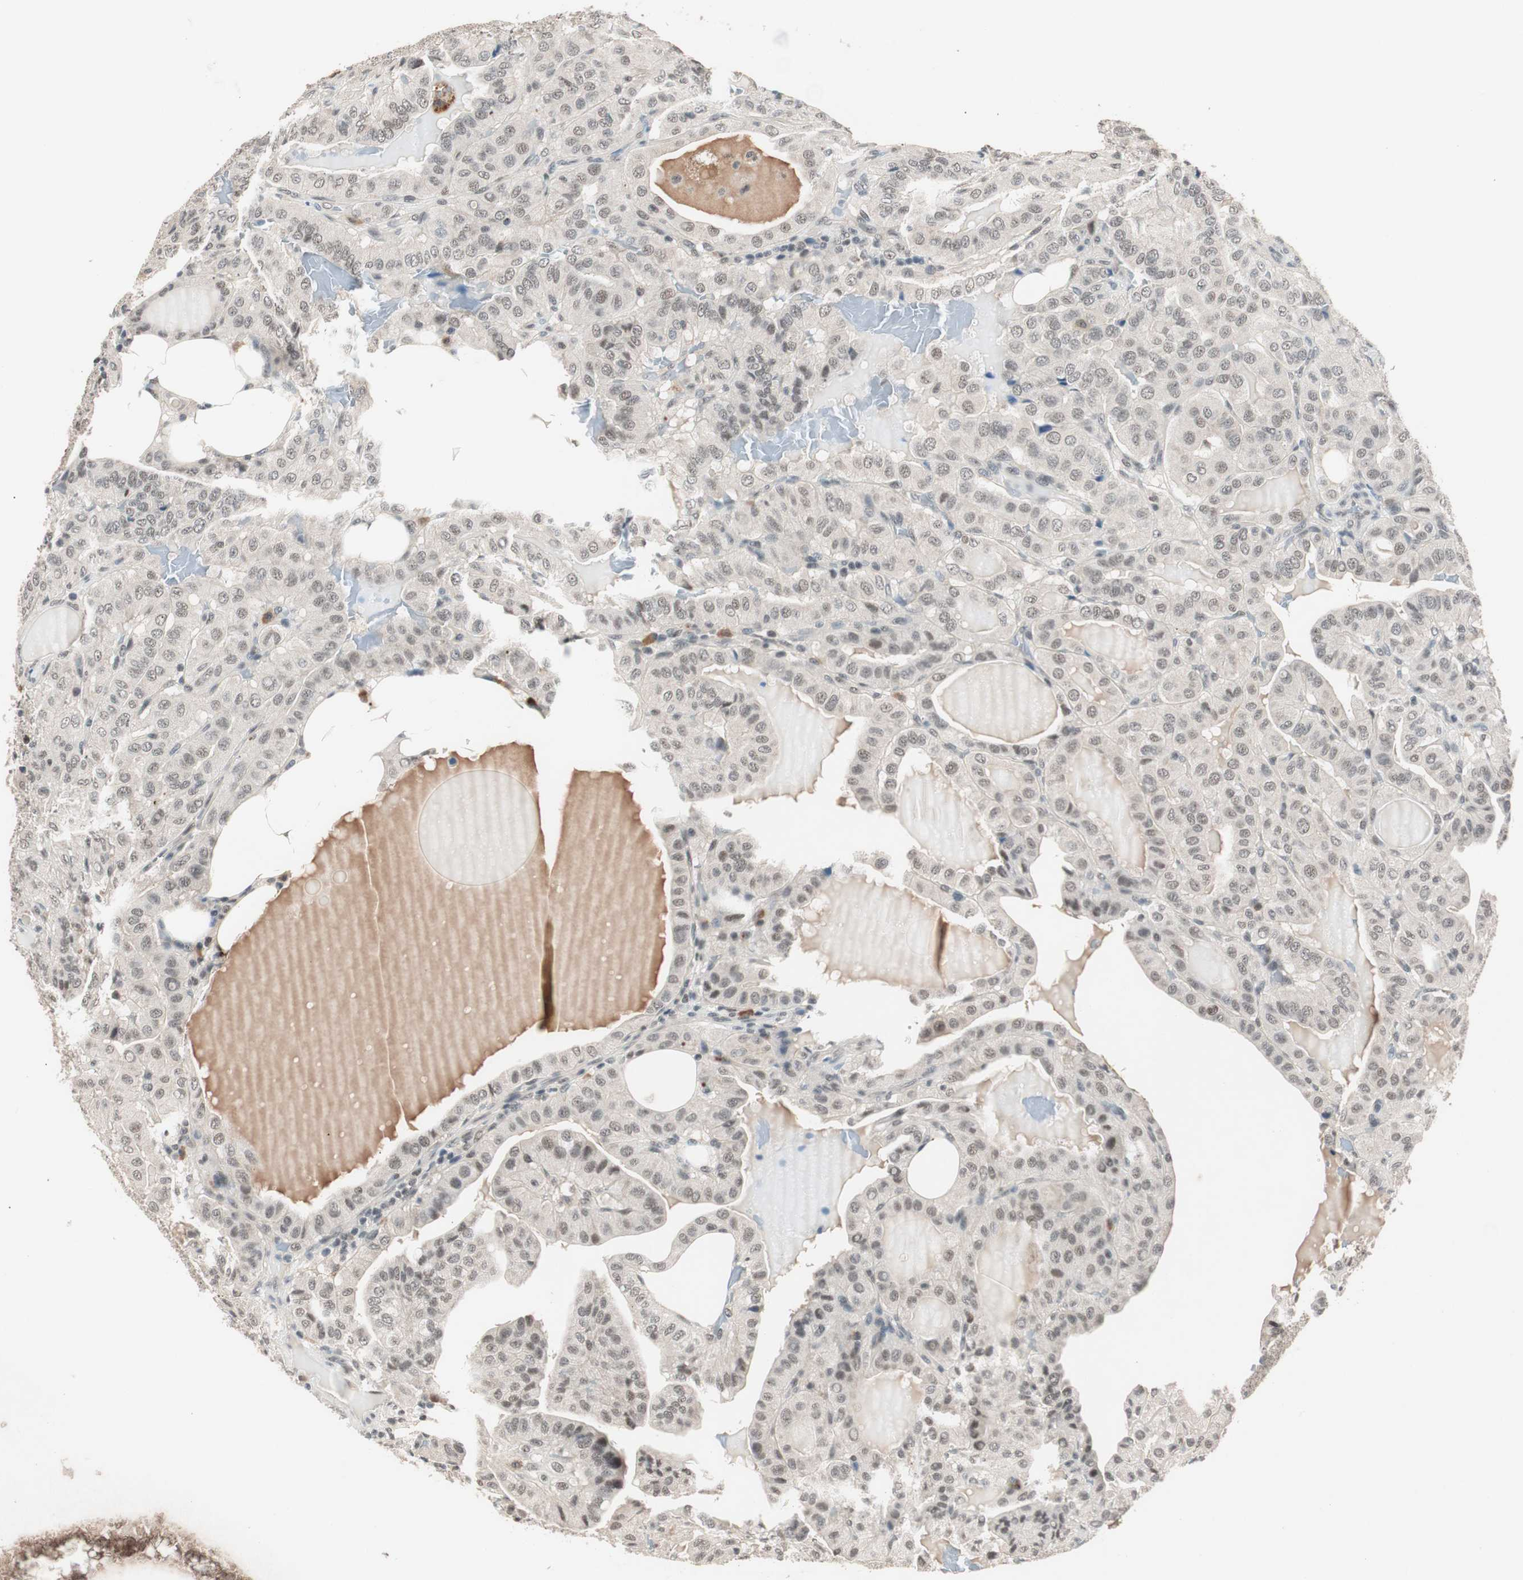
{"staining": {"intensity": "weak", "quantity": "25%-75%", "location": "nuclear"}, "tissue": "thyroid cancer", "cell_type": "Tumor cells", "image_type": "cancer", "snomed": [{"axis": "morphology", "description": "Papillary adenocarcinoma, NOS"}, {"axis": "topography", "description": "Thyroid gland"}], "caption": "Thyroid cancer was stained to show a protein in brown. There is low levels of weak nuclear staining in approximately 25%-75% of tumor cells.", "gene": "NFRKB", "patient": {"sex": "male", "age": 77}}